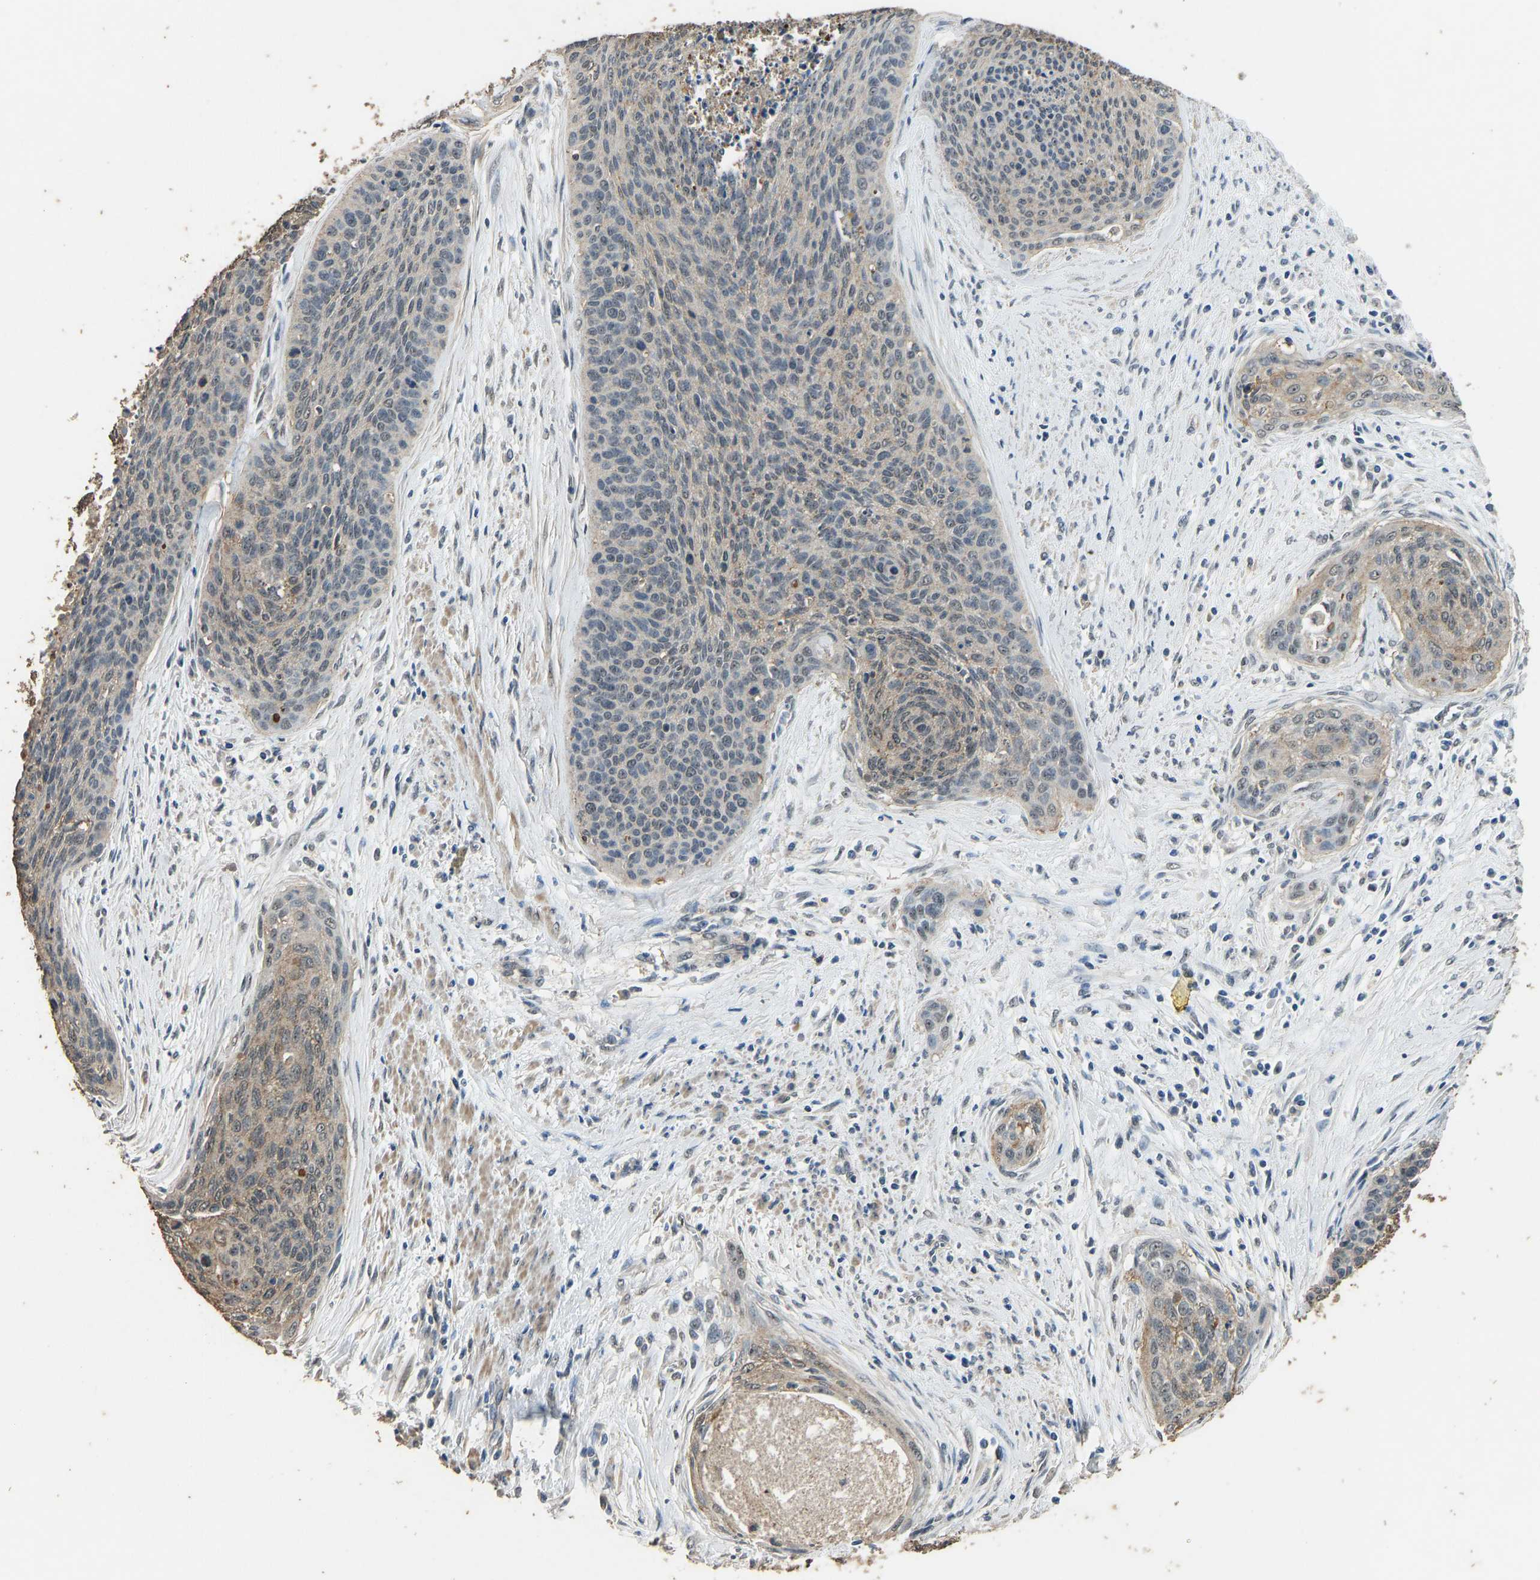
{"staining": {"intensity": "negative", "quantity": "none", "location": "none"}, "tissue": "cervical cancer", "cell_type": "Tumor cells", "image_type": "cancer", "snomed": [{"axis": "morphology", "description": "Squamous cell carcinoma, NOS"}, {"axis": "topography", "description": "Cervix"}], "caption": "The immunohistochemistry histopathology image has no significant positivity in tumor cells of cervical cancer tissue.", "gene": "CIDEC", "patient": {"sex": "female", "age": 55}}